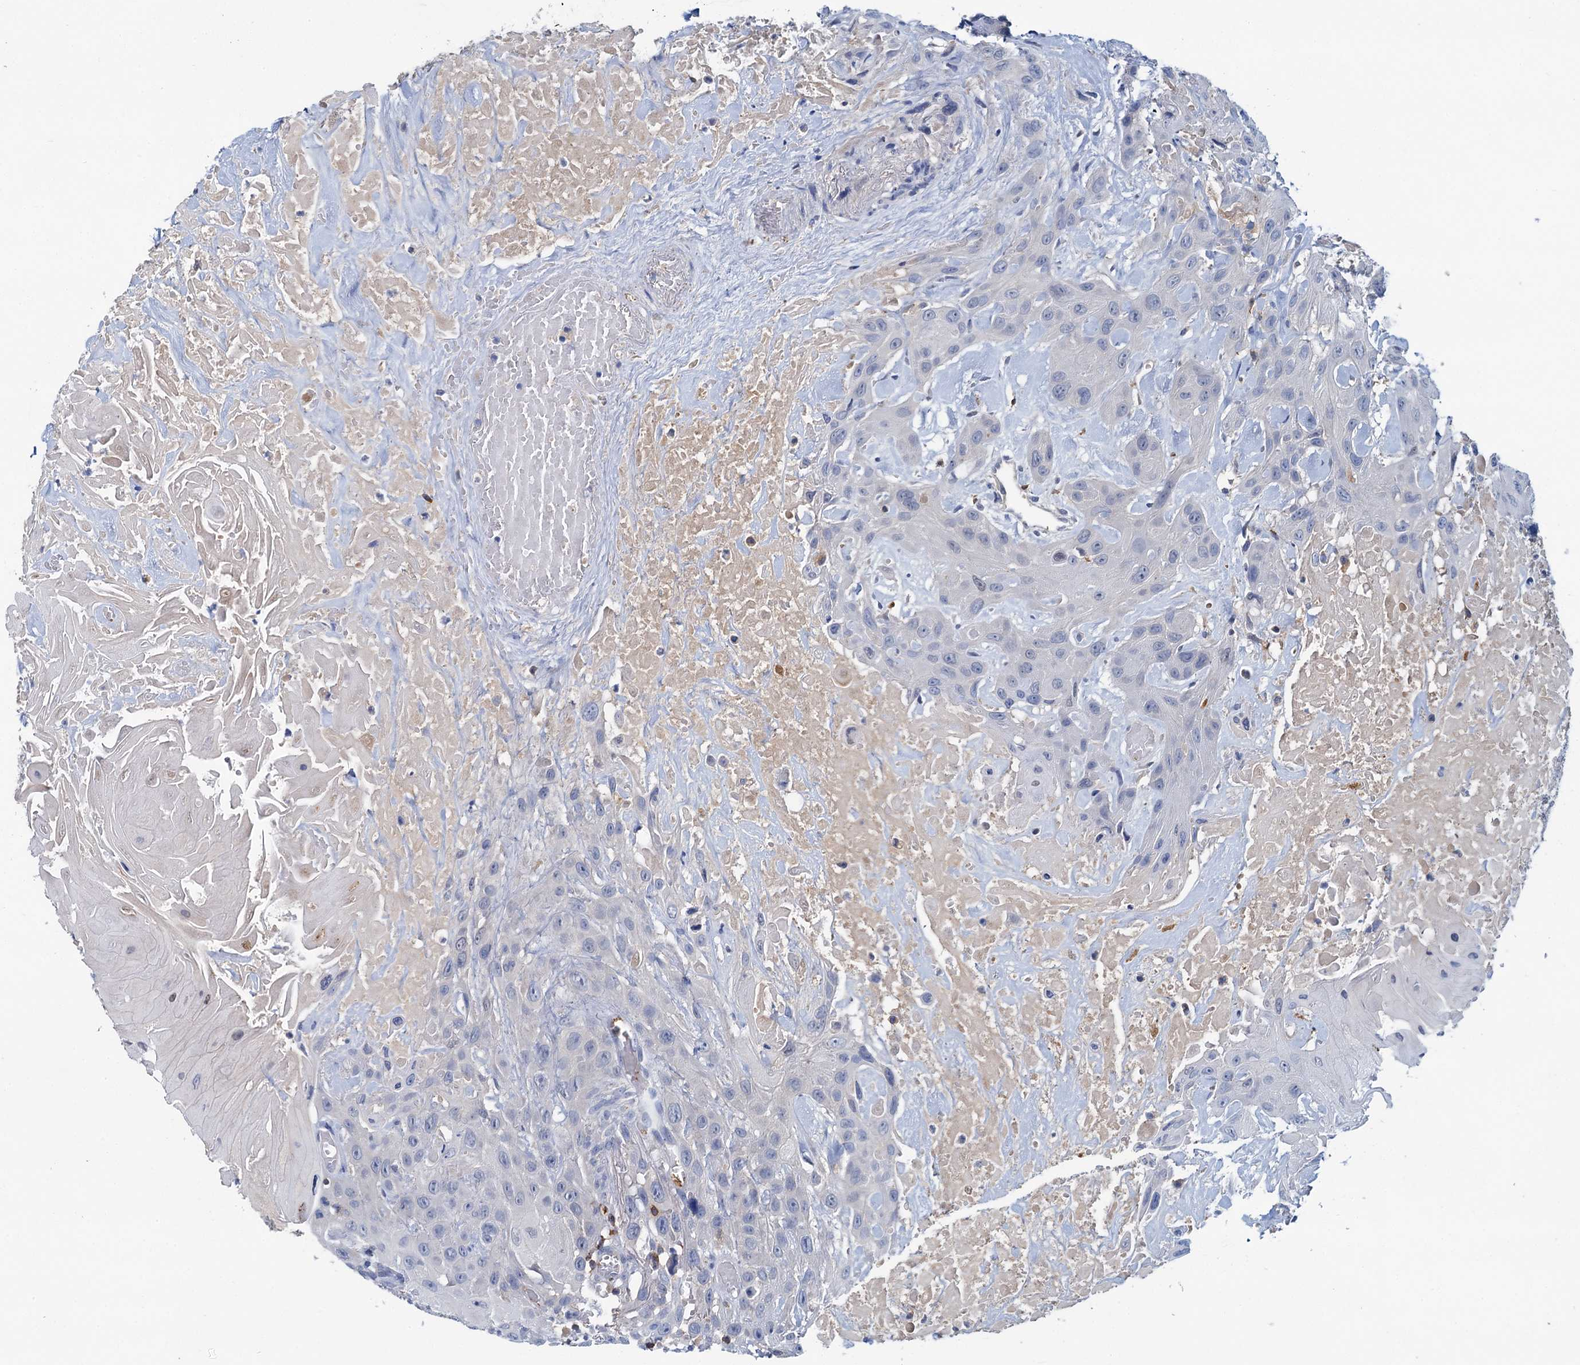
{"staining": {"intensity": "negative", "quantity": "none", "location": "none"}, "tissue": "head and neck cancer", "cell_type": "Tumor cells", "image_type": "cancer", "snomed": [{"axis": "morphology", "description": "Squamous cell carcinoma, NOS"}, {"axis": "topography", "description": "Head-Neck"}], "caption": "High power microscopy histopathology image of an immunohistochemistry (IHC) photomicrograph of head and neck squamous cell carcinoma, revealing no significant expression in tumor cells. The staining is performed using DAB (3,3'-diaminobenzidine) brown chromogen with nuclei counter-stained in using hematoxylin.", "gene": "FGFR2", "patient": {"sex": "male", "age": 81}}